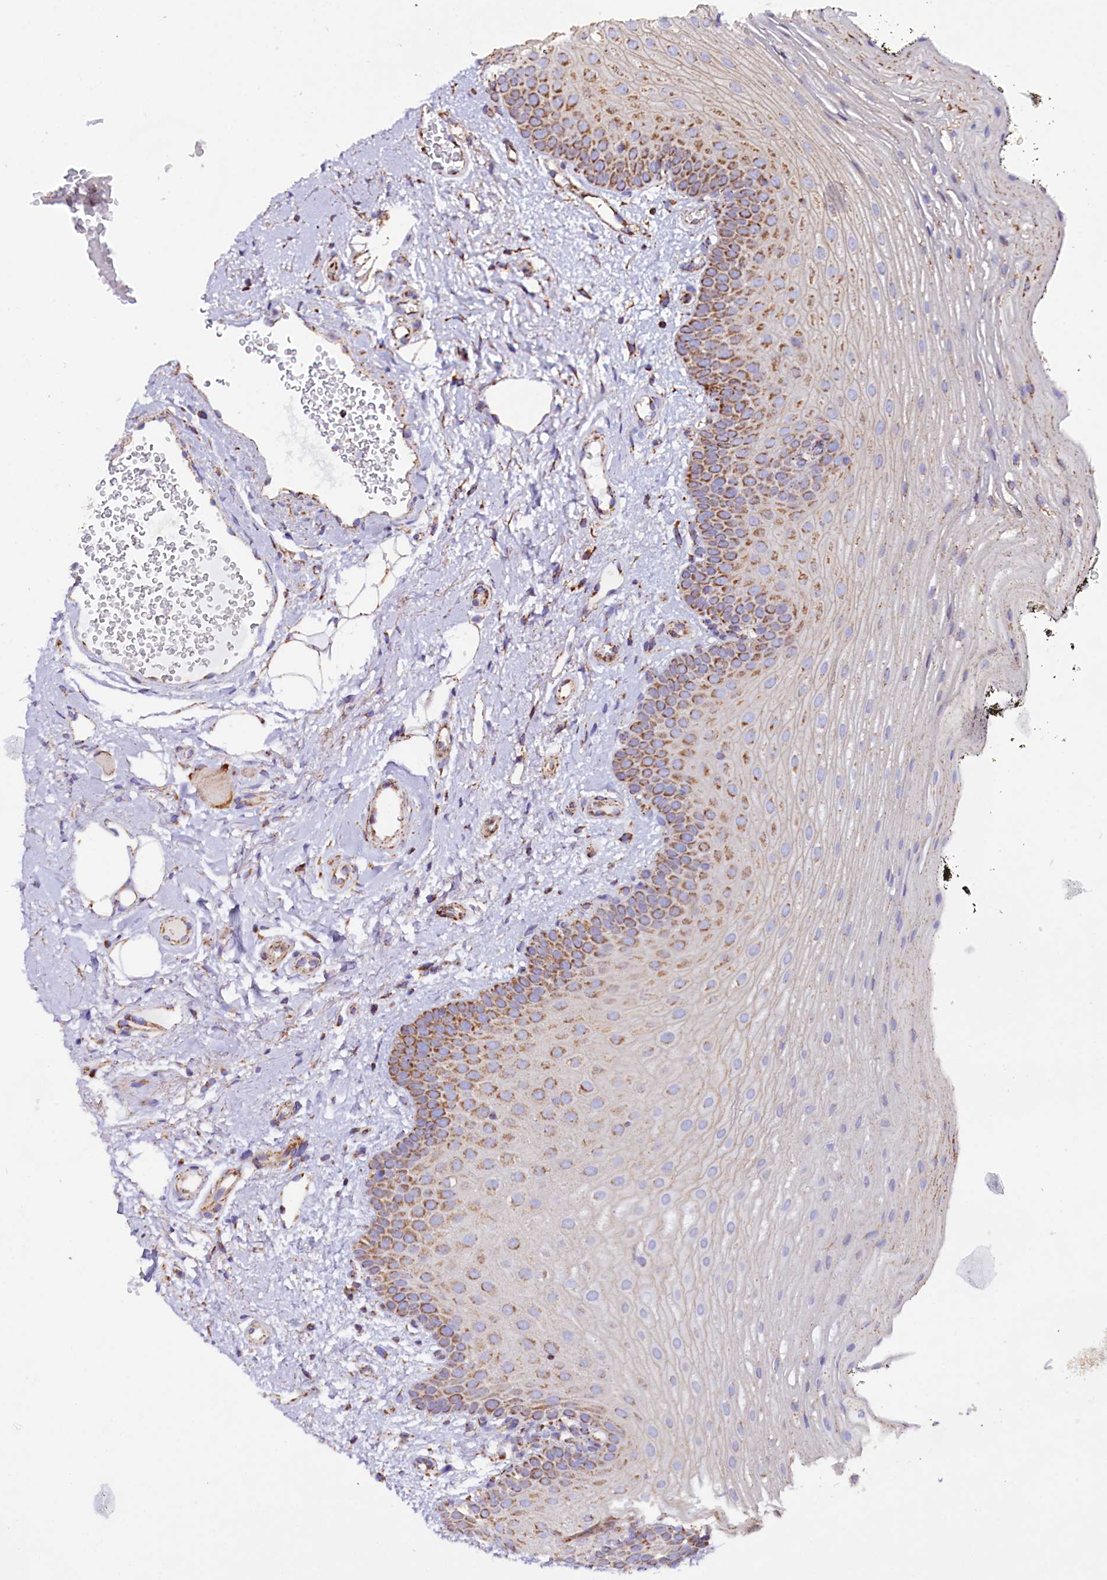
{"staining": {"intensity": "moderate", "quantity": ">75%", "location": "cytoplasmic/membranous"}, "tissue": "oral mucosa", "cell_type": "Squamous epithelial cells", "image_type": "normal", "snomed": [{"axis": "morphology", "description": "No evidence of malignacy"}, {"axis": "topography", "description": "Oral tissue"}, {"axis": "topography", "description": "Head-Neck"}], "caption": "A brown stain highlights moderate cytoplasmic/membranous positivity of a protein in squamous epithelial cells of unremarkable human oral mucosa.", "gene": "APLP2", "patient": {"sex": "male", "age": 68}}